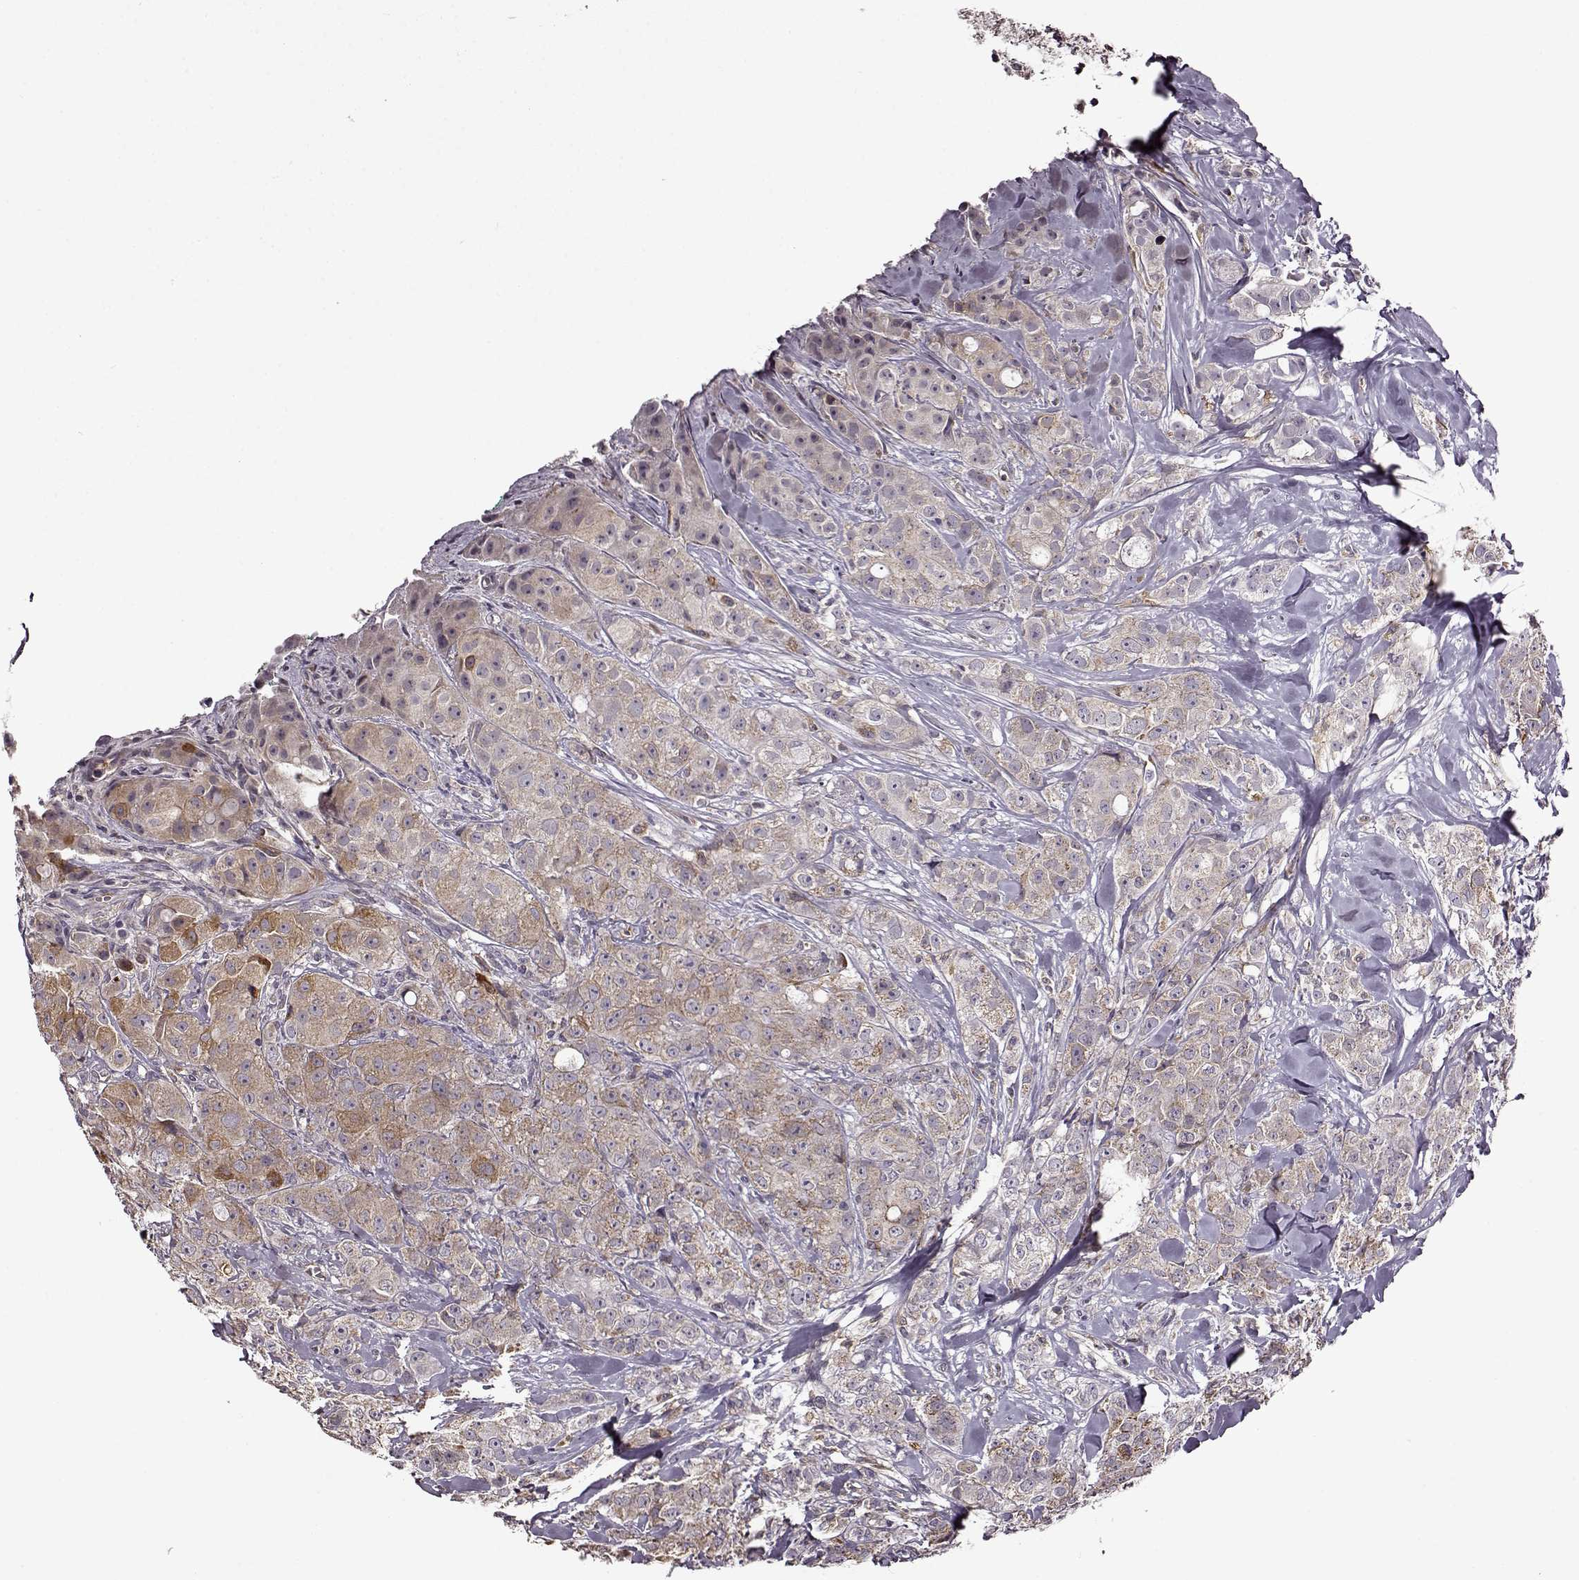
{"staining": {"intensity": "weak", "quantity": ">75%", "location": "cytoplasmic/membranous"}, "tissue": "breast cancer", "cell_type": "Tumor cells", "image_type": "cancer", "snomed": [{"axis": "morphology", "description": "Duct carcinoma"}, {"axis": "topography", "description": "Breast"}], "caption": "Immunohistochemistry (IHC) (DAB (3,3'-diaminobenzidine)) staining of intraductal carcinoma (breast) displays weak cytoplasmic/membranous protein staining in approximately >75% of tumor cells.", "gene": "MTSS1", "patient": {"sex": "female", "age": 43}}